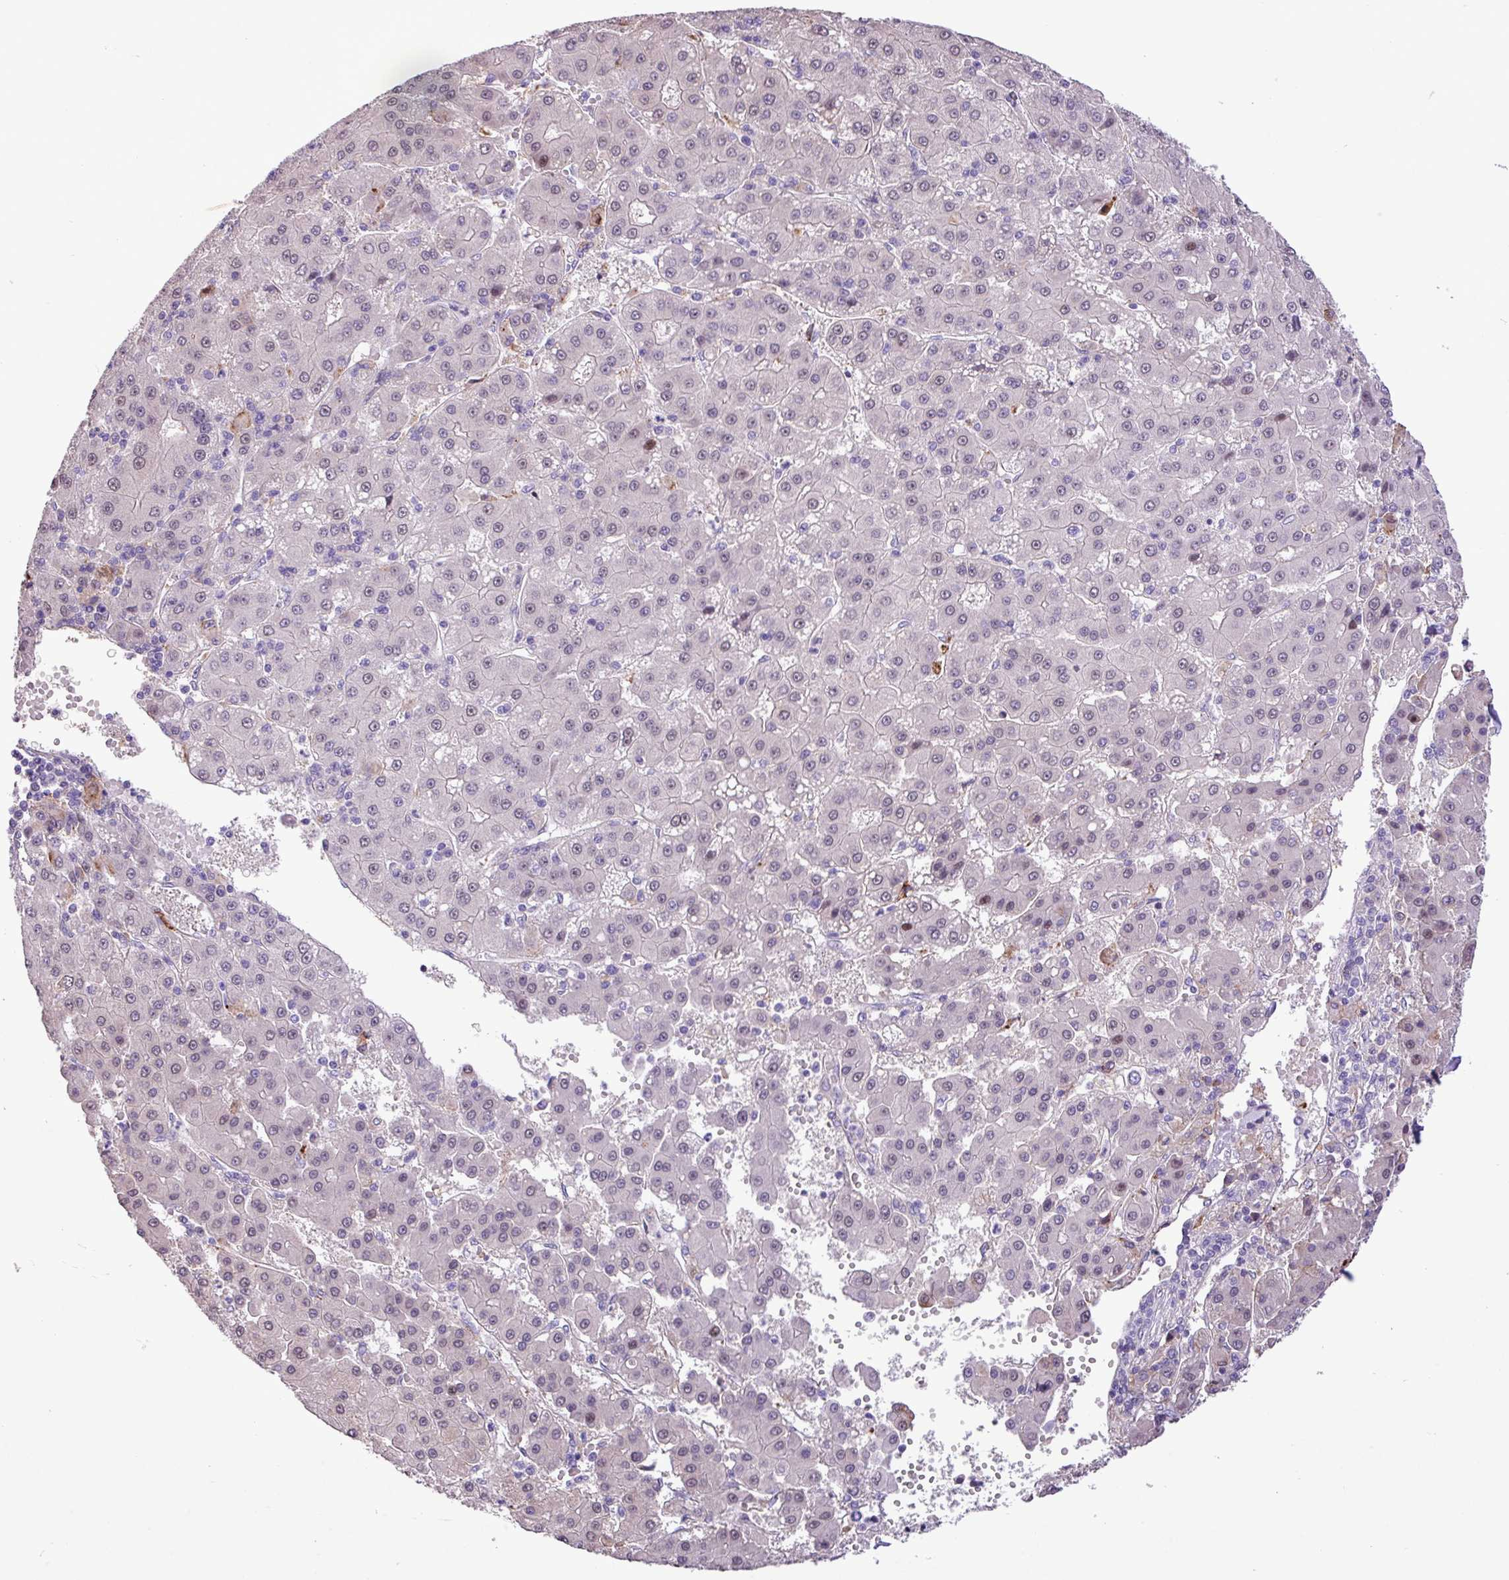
{"staining": {"intensity": "negative", "quantity": "none", "location": "none"}, "tissue": "liver cancer", "cell_type": "Tumor cells", "image_type": "cancer", "snomed": [{"axis": "morphology", "description": "Carcinoma, Hepatocellular, NOS"}, {"axis": "topography", "description": "Liver"}], "caption": "Immunohistochemistry photomicrograph of neoplastic tissue: hepatocellular carcinoma (liver) stained with DAB shows no significant protein positivity in tumor cells.", "gene": "RPP25L", "patient": {"sex": "male", "age": 76}}